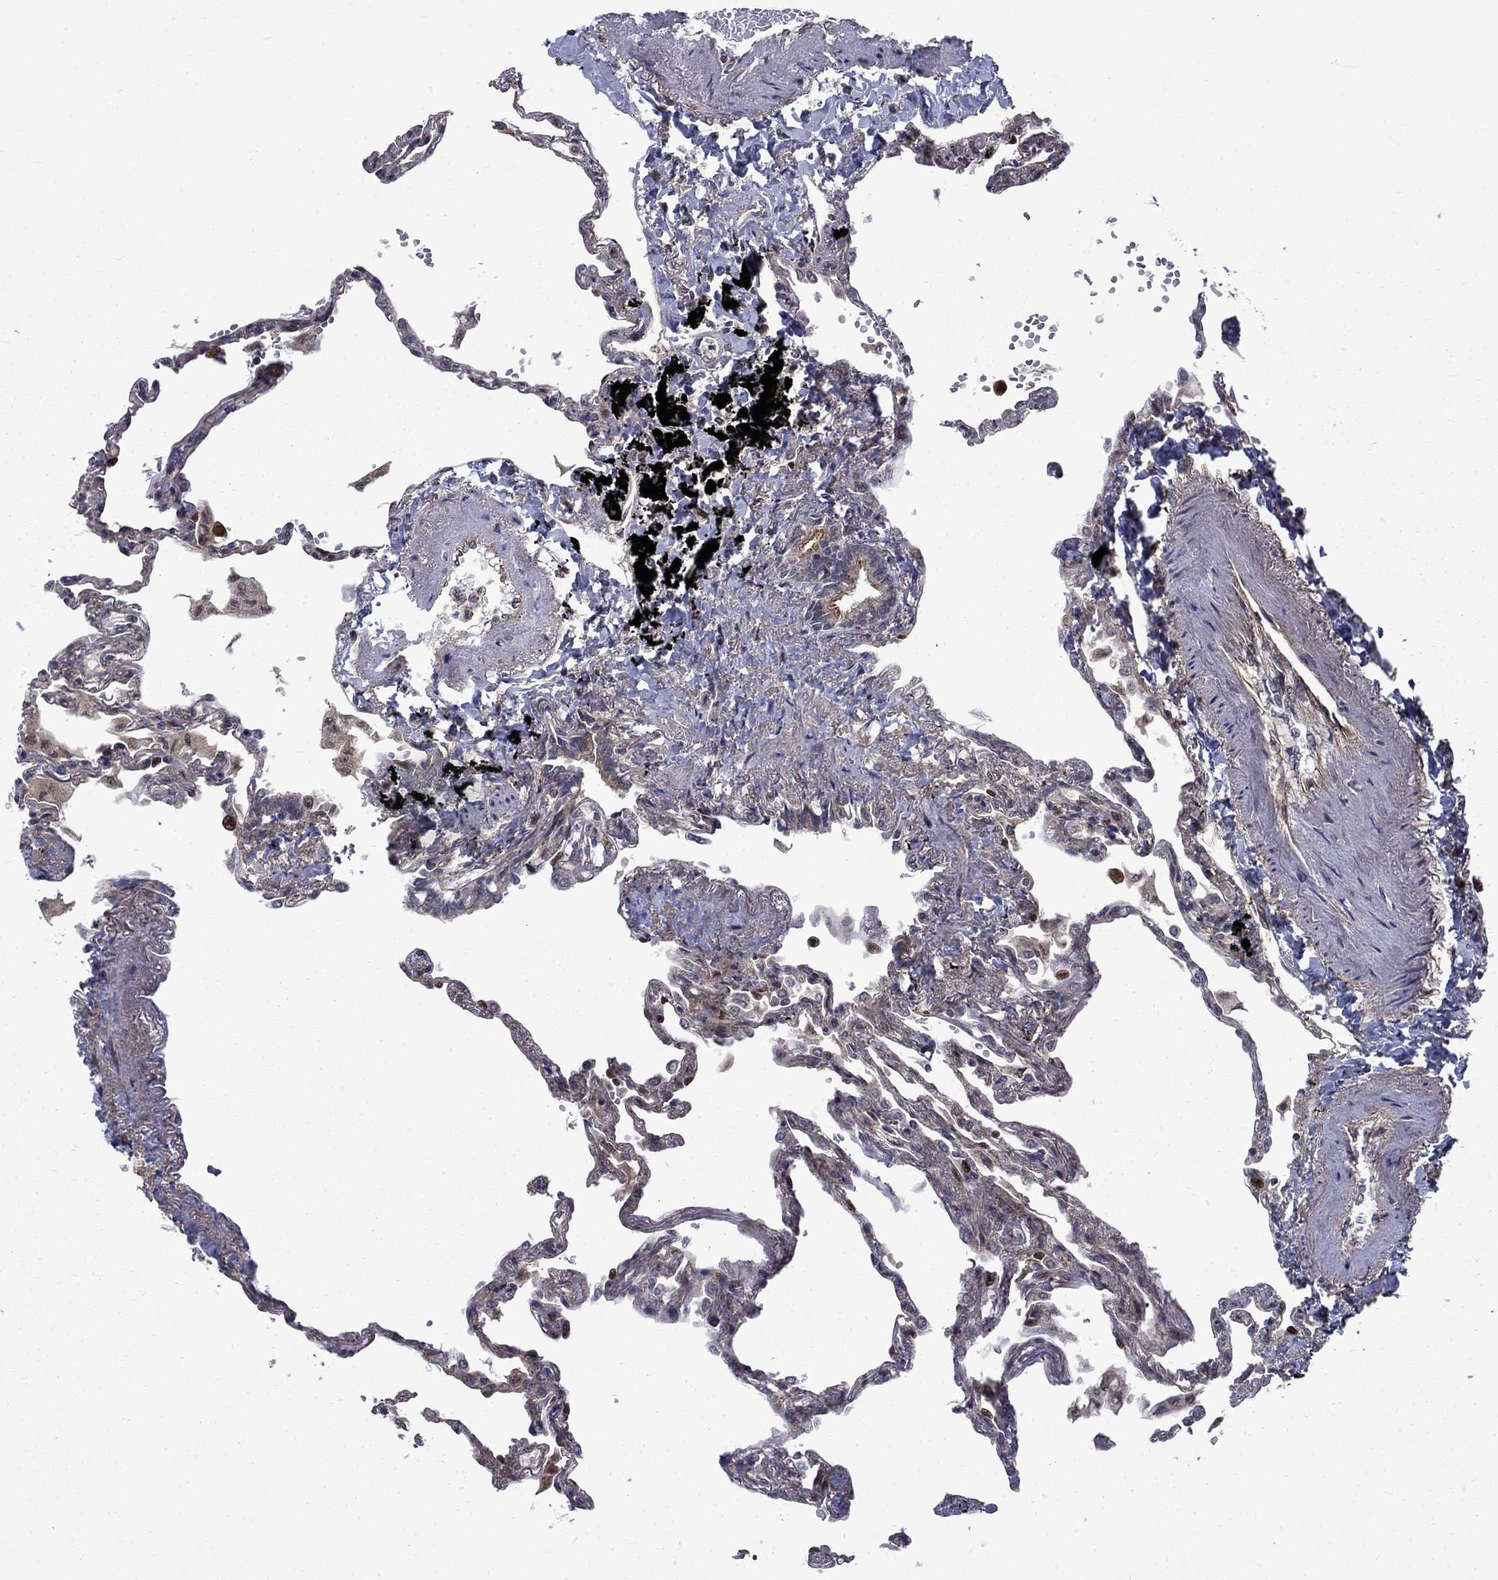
{"staining": {"intensity": "moderate", "quantity": "25%-75%", "location": "nuclear"}, "tissue": "lung", "cell_type": "Alveolar cells", "image_type": "normal", "snomed": [{"axis": "morphology", "description": "Normal tissue, NOS"}, {"axis": "topography", "description": "Lung"}], "caption": "Lung stained with DAB immunohistochemistry reveals medium levels of moderate nuclear positivity in about 25%-75% of alveolar cells.", "gene": "KPNA3", "patient": {"sex": "male", "age": 78}}